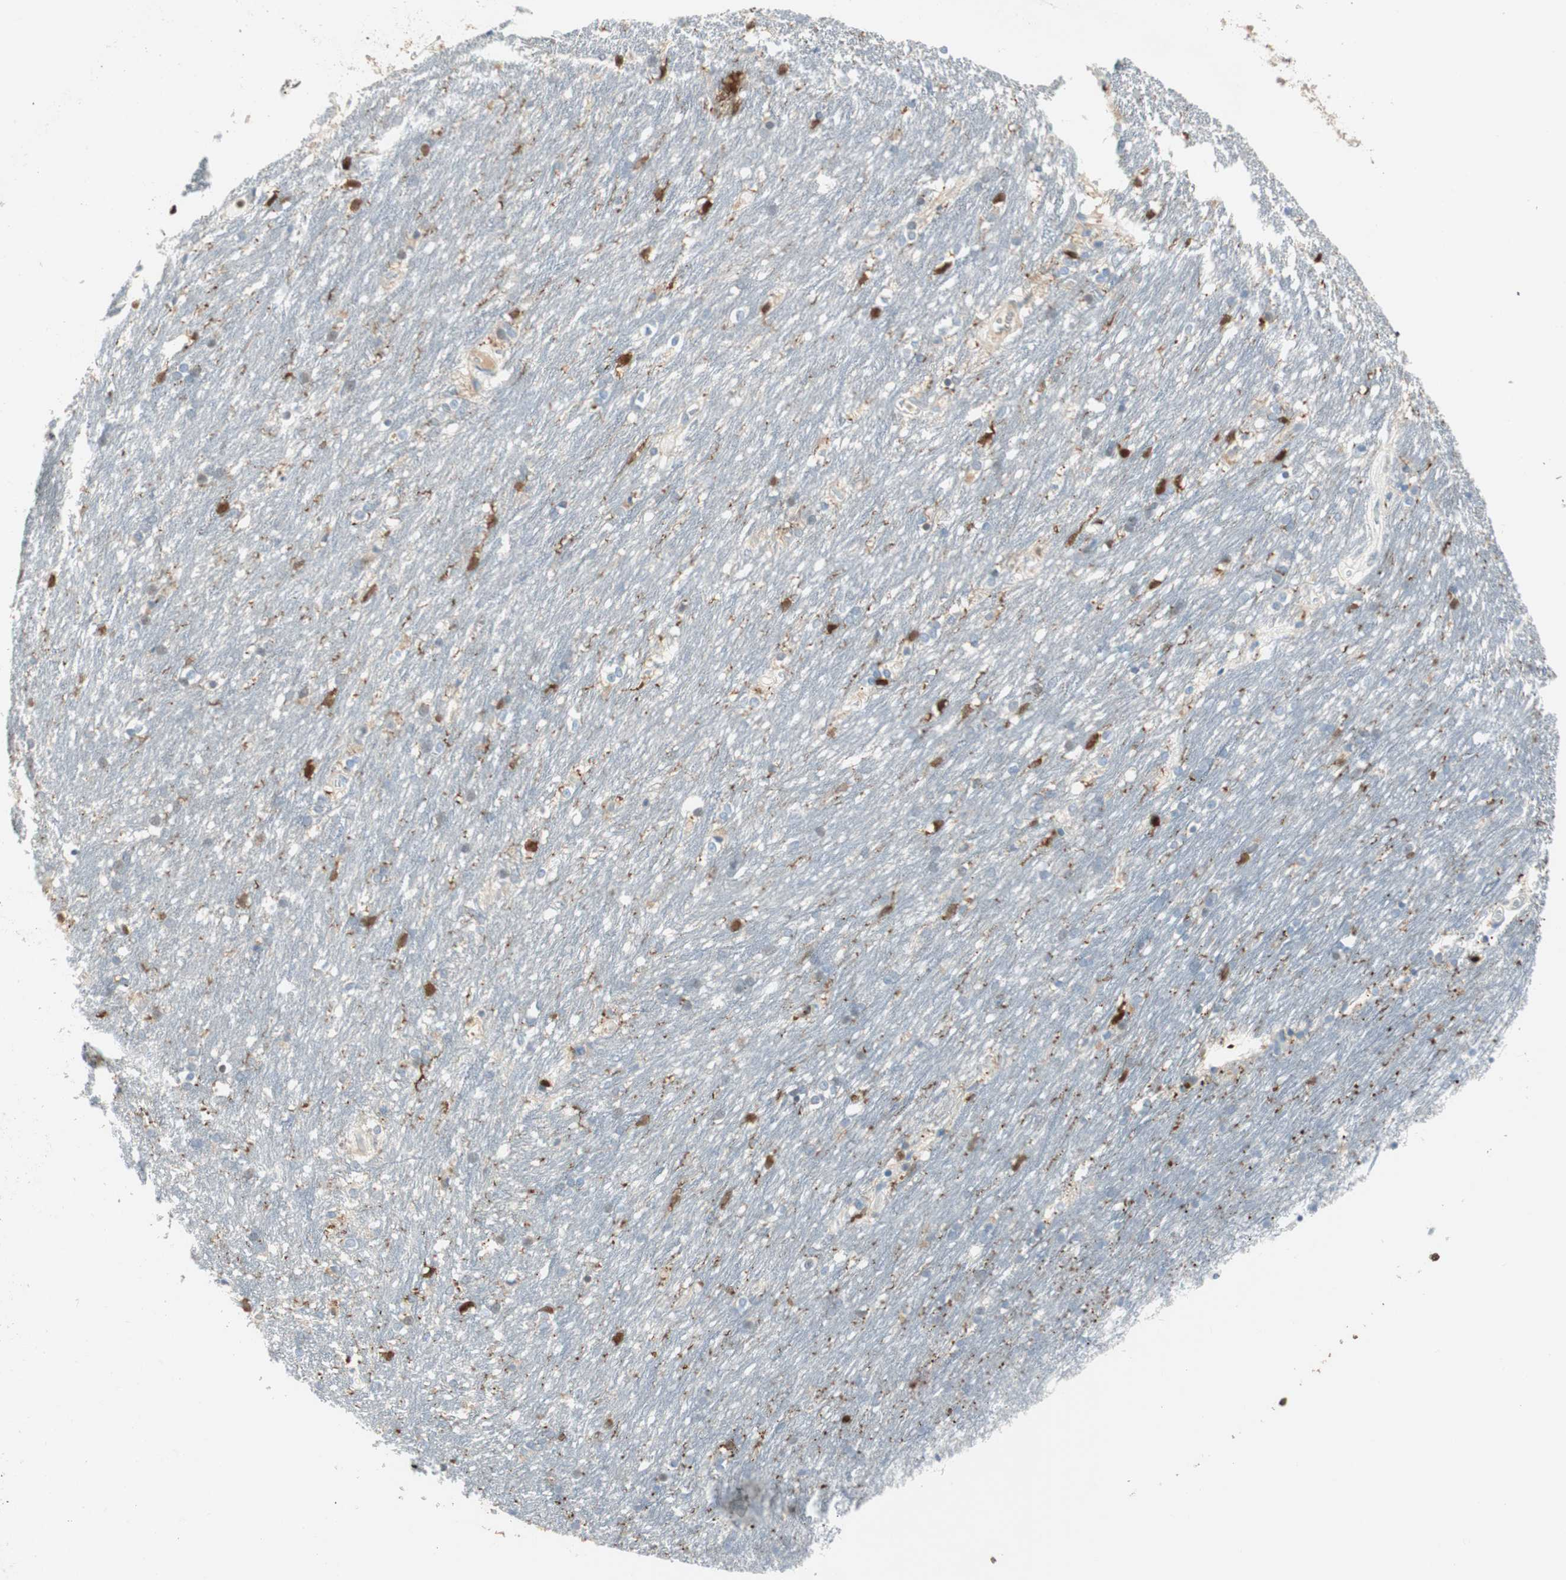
{"staining": {"intensity": "strong", "quantity": "<25%", "location": "cytoplasmic/membranous,nuclear"}, "tissue": "caudate", "cell_type": "Glial cells", "image_type": "normal", "snomed": [{"axis": "morphology", "description": "Normal tissue, NOS"}, {"axis": "topography", "description": "Lateral ventricle wall"}], "caption": "Immunohistochemical staining of benign human caudate displays <25% levels of strong cytoplasmic/membranous,nuclear protein staining in about <25% of glial cells. The staining is performed using DAB brown chromogen to label protein expression. The nuclei are counter-stained blue using hematoxylin.", "gene": "COTL1", "patient": {"sex": "female", "age": 19}}